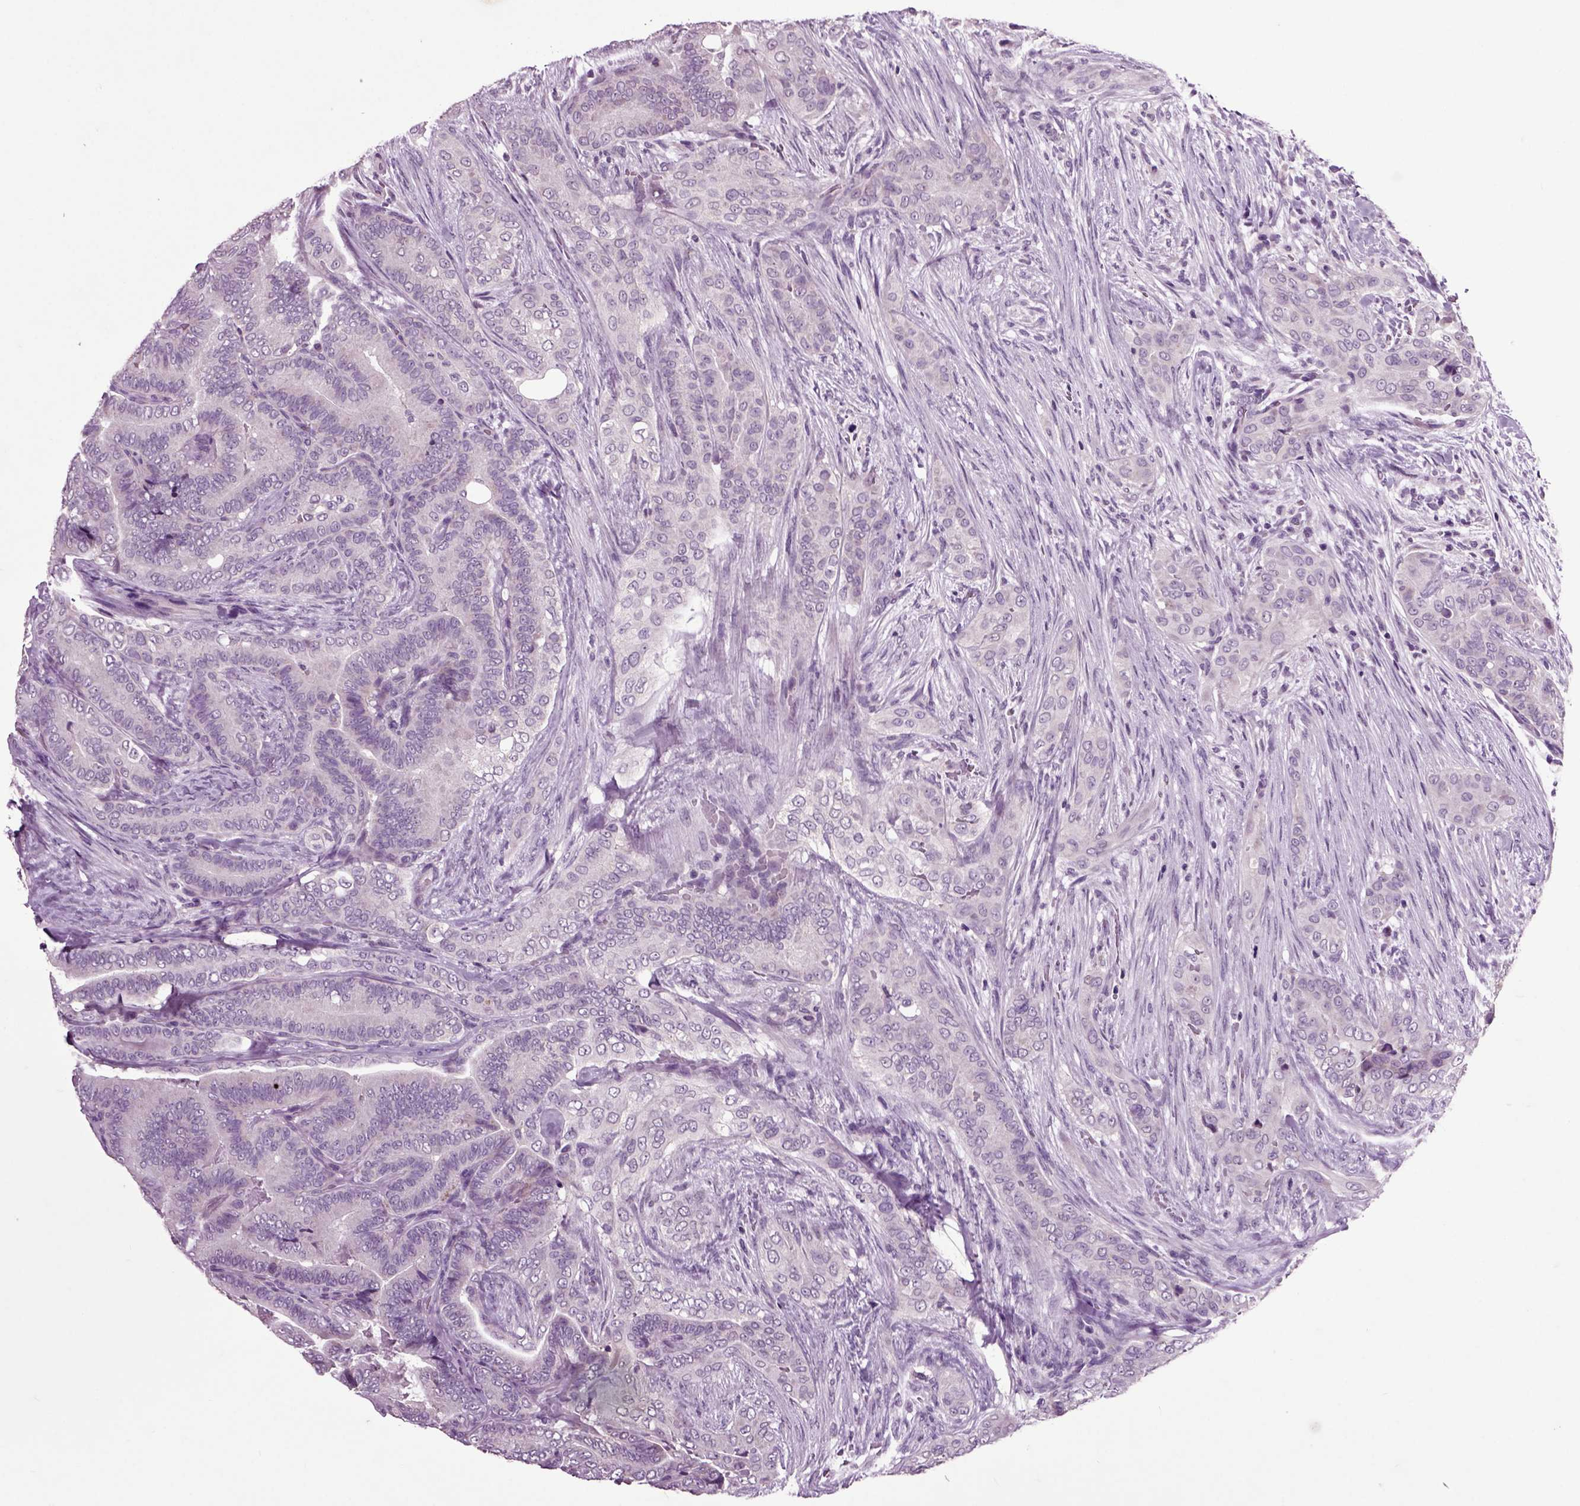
{"staining": {"intensity": "negative", "quantity": "none", "location": "none"}, "tissue": "thyroid cancer", "cell_type": "Tumor cells", "image_type": "cancer", "snomed": [{"axis": "morphology", "description": "Papillary adenocarcinoma, NOS"}, {"axis": "topography", "description": "Thyroid gland"}], "caption": "DAB immunohistochemical staining of thyroid cancer (papillary adenocarcinoma) demonstrates no significant staining in tumor cells.", "gene": "CRHR1", "patient": {"sex": "male", "age": 61}}